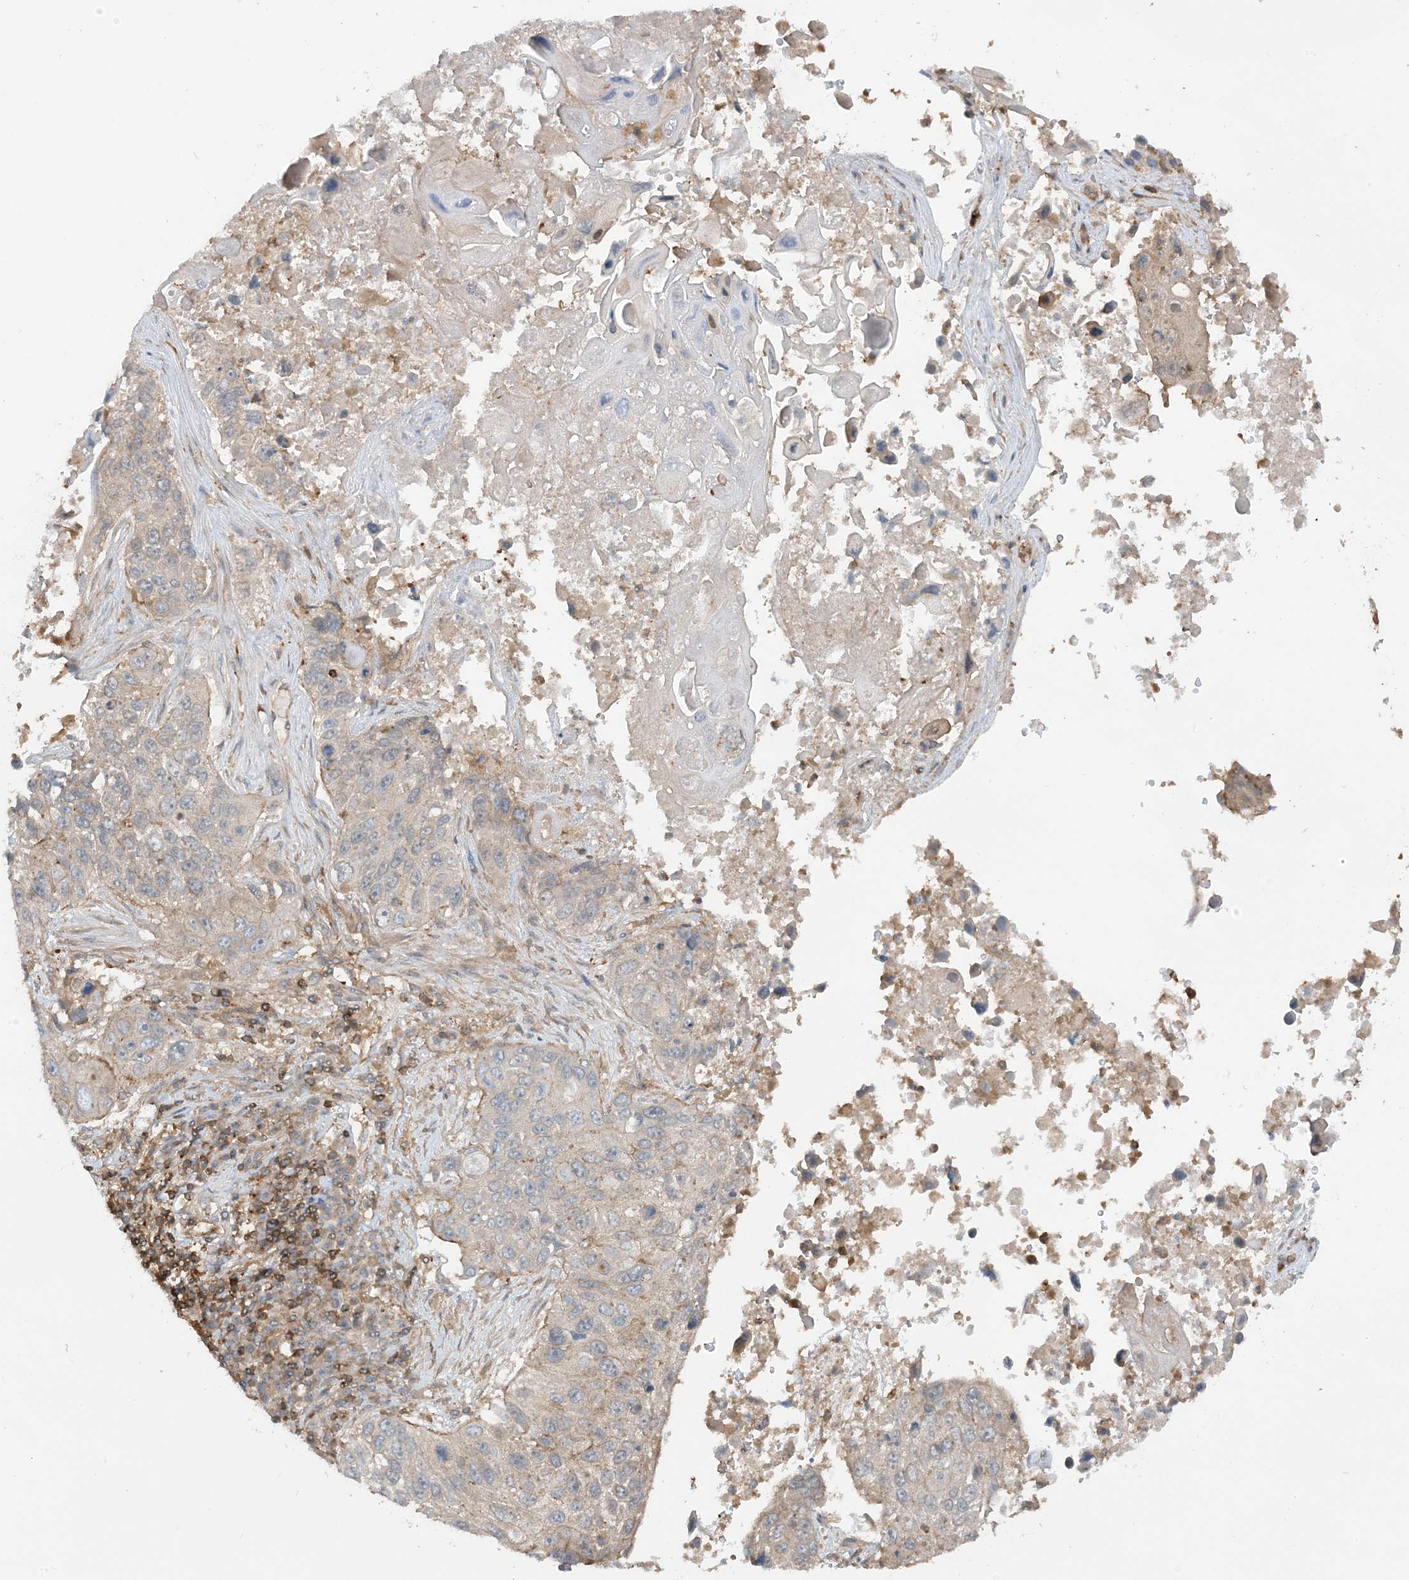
{"staining": {"intensity": "weak", "quantity": "<25%", "location": "cytoplasmic/membranous"}, "tissue": "lung cancer", "cell_type": "Tumor cells", "image_type": "cancer", "snomed": [{"axis": "morphology", "description": "Squamous cell carcinoma, NOS"}, {"axis": "topography", "description": "Lung"}], "caption": "Immunohistochemistry of human lung cancer (squamous cell carcinoma) demonstrates no expression in tumor cells.", "gene": "CAPZB", "patient": {"sex": "male", "age": 61}}